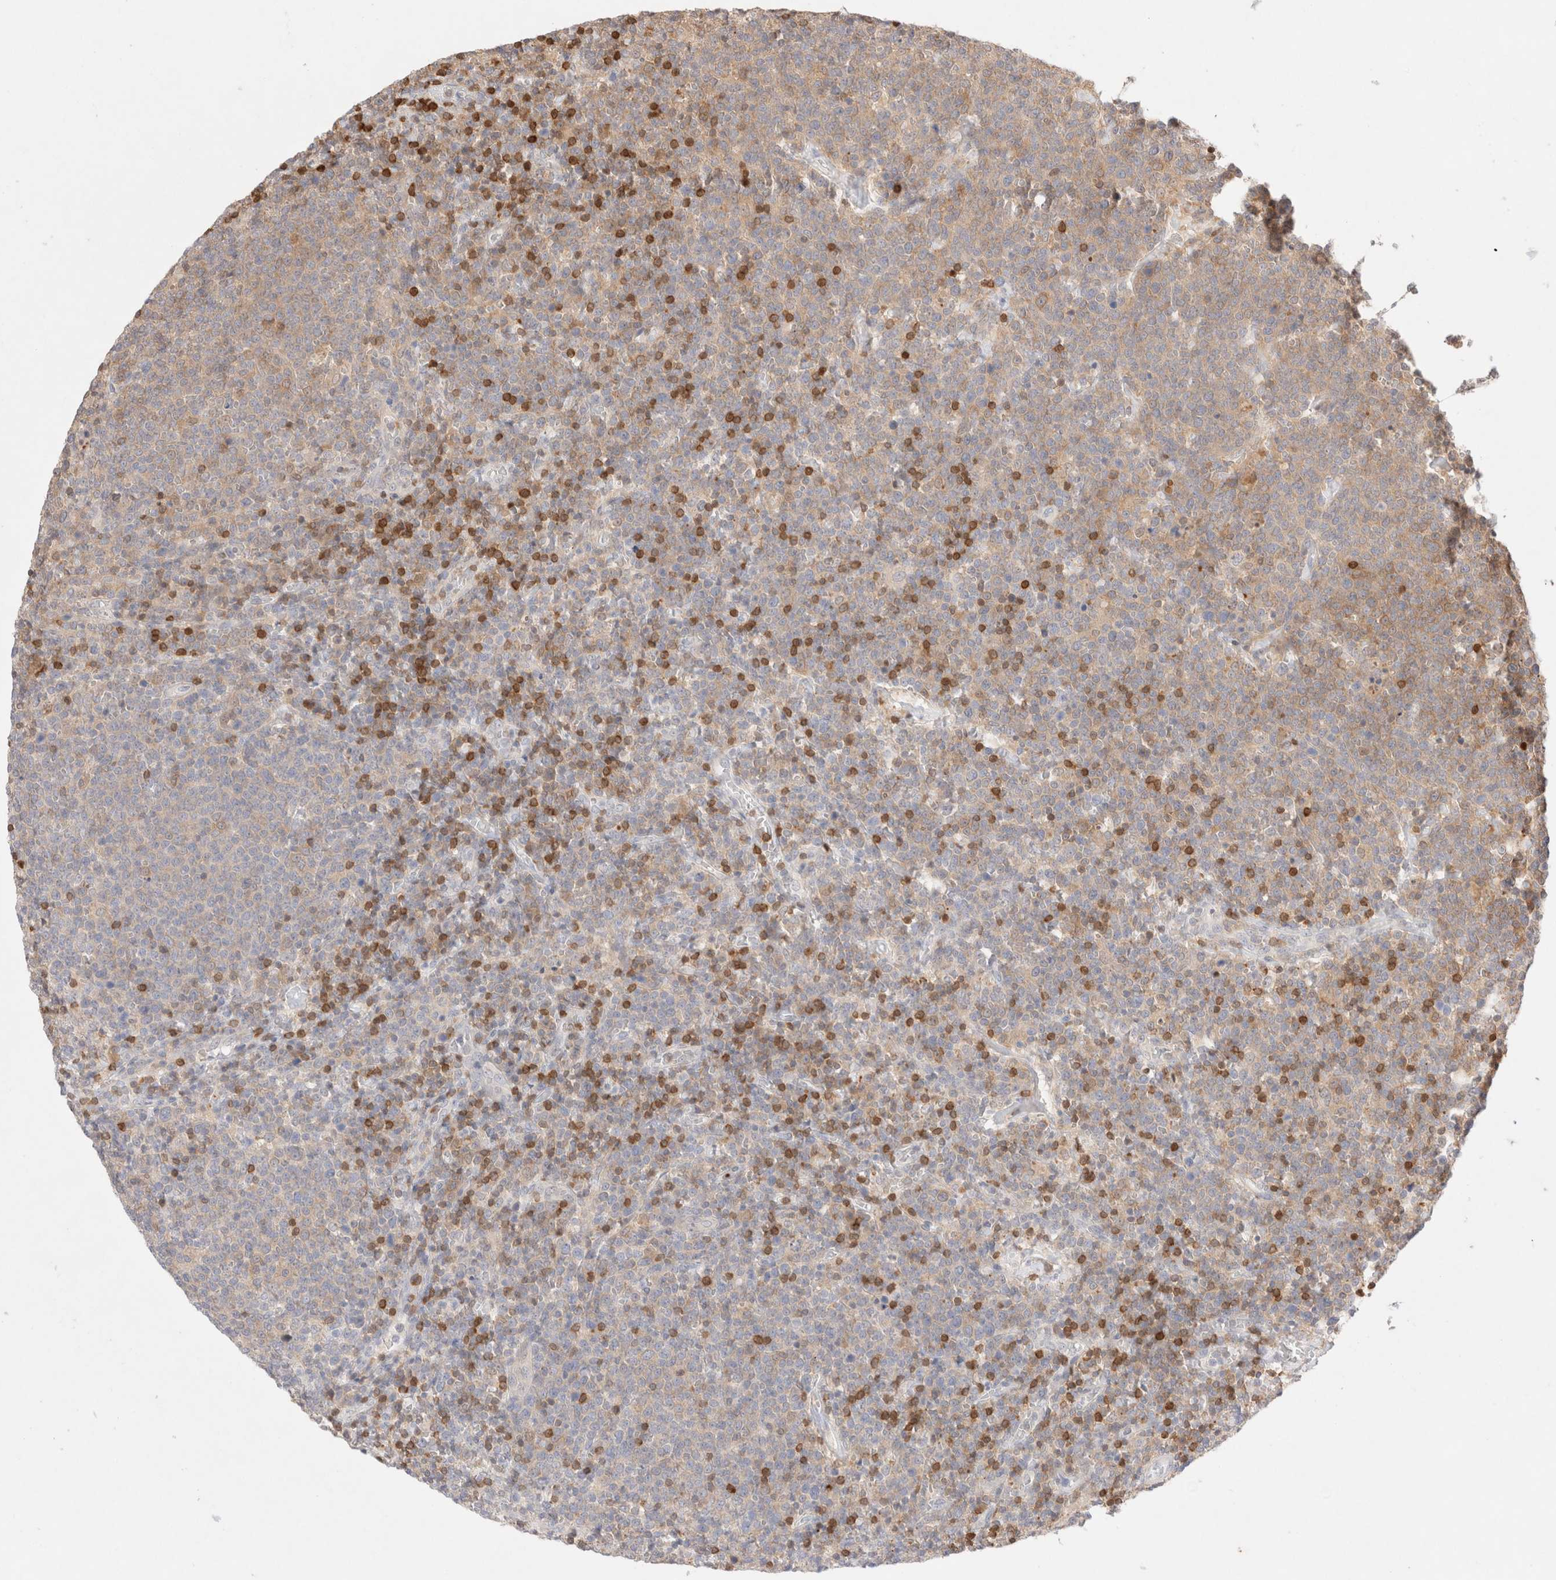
{"staining": {"intensity": "moderate", "quantity": "<25%", "location": "cytoplasmic/membranous"}, "tissue": "lymphoma", "cell_type": "Tumor cells", "image_type": "cancer", "snomed": [{"axis": "morphology", "description": "Malignant lymphoma, non-Hodgkin's type, High grade"}, {"axis": "topography", "description": "Lymph node"}], "caption": "High-magnification brightfield microscopy of malignant lymphoma, non-Hodgkin's type (high-grade) stained with DAB (brown) and counterstained with hematoxylin (blue). tumor cells exhibit moderate cytoplasmic/membranous staining is identified in about<25% of cells.", "gene": "STARD10", "patient": {"sex": "male", "age": 61}}